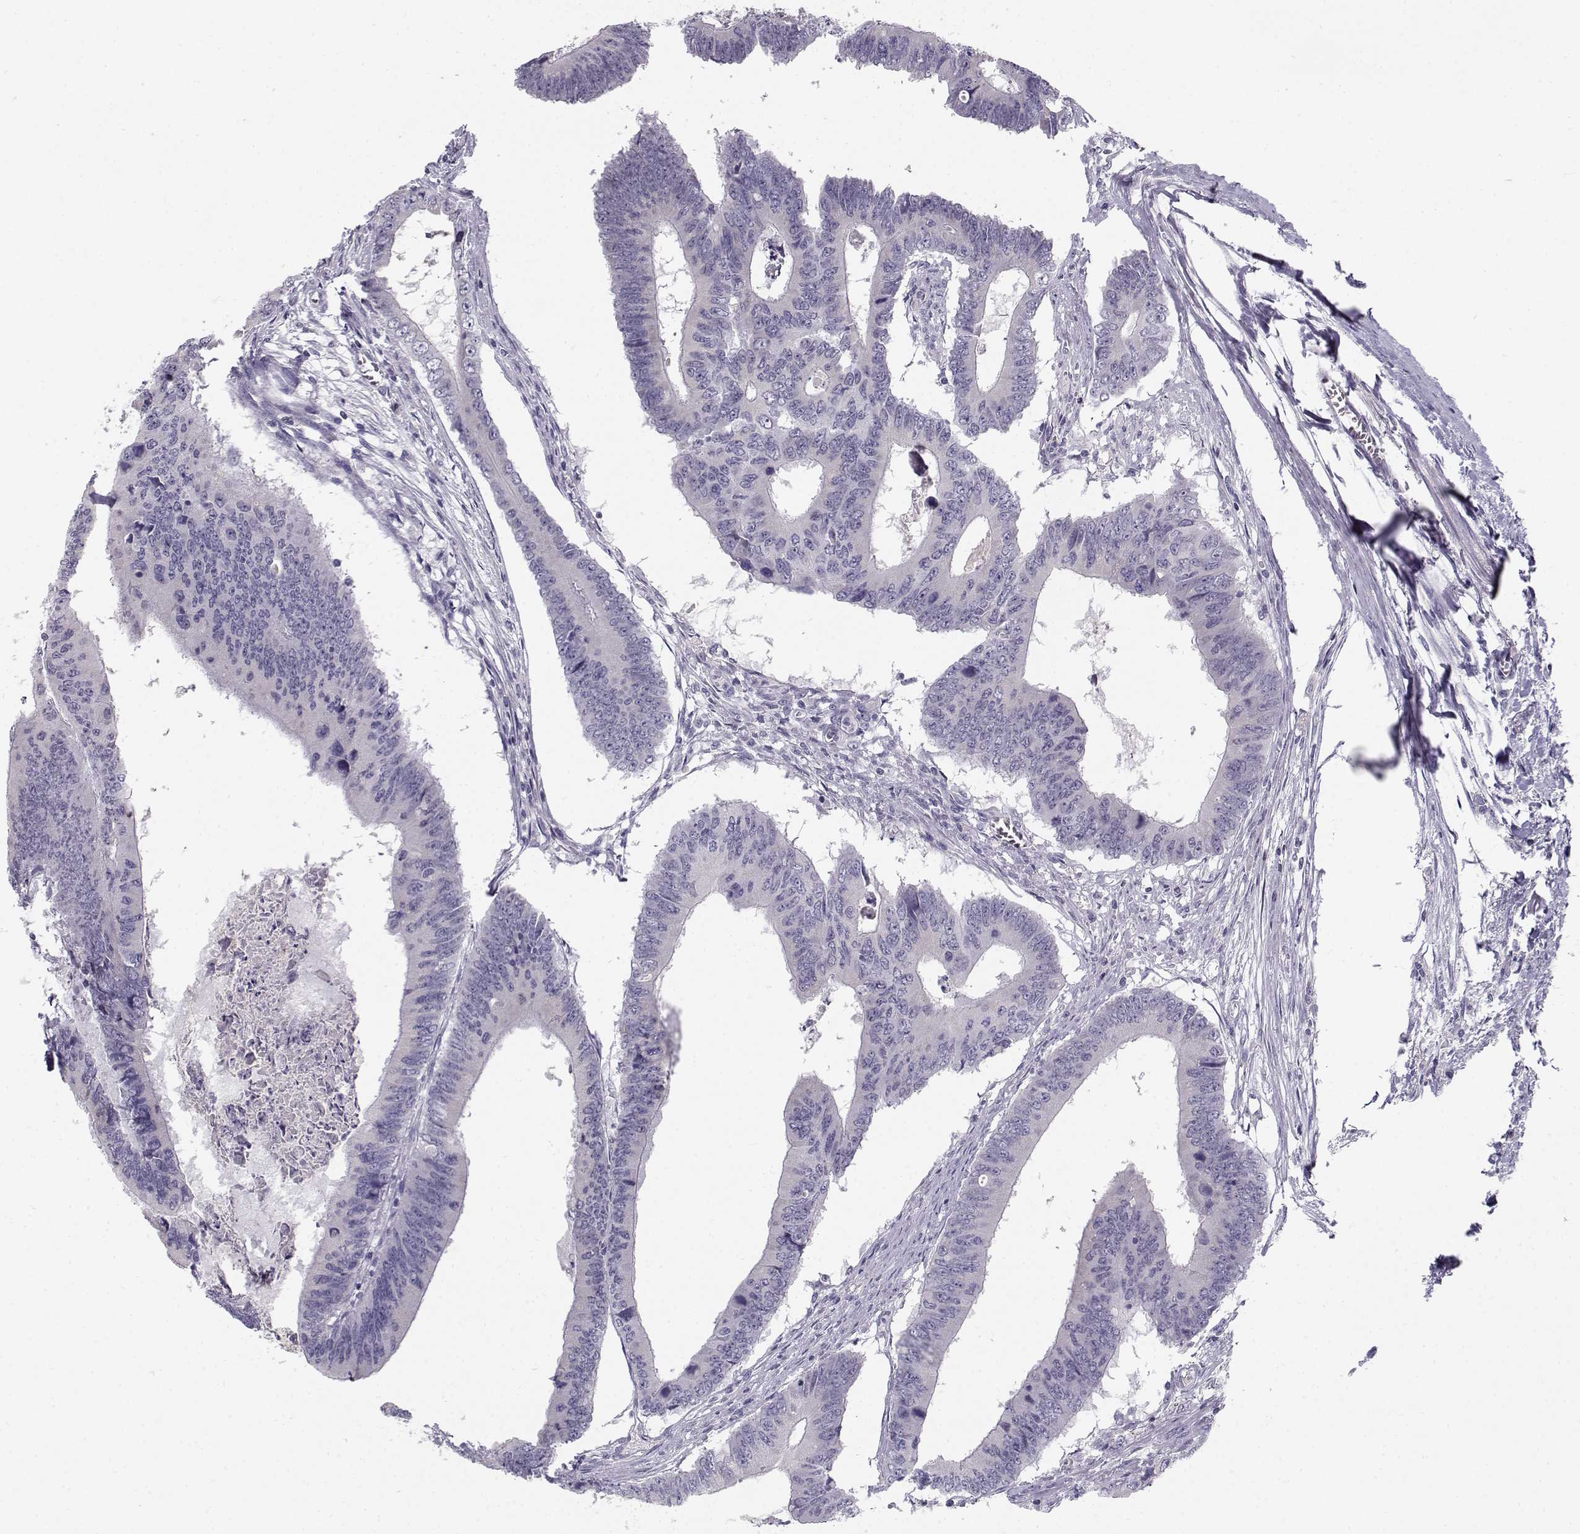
{"staining": {"intensity": "negative", "quantity": "none", "location": "none"}, "tissue": "colorectal cancer", "cell_type": "Tumor cells", "image_type": "cancer", "snomed": [{"axis": "morphology", "description": "Adenocarcinoma, NOS"}, {"axis": "topography", "description": "Colon"}], "caption": "This is a micrograph of immunohistochemistry staining of colorectal adenocarcinoma, which shows no staining in tumor cells.", "gene": "DDX25", "patient": {"sex": "male", "age": 53}}